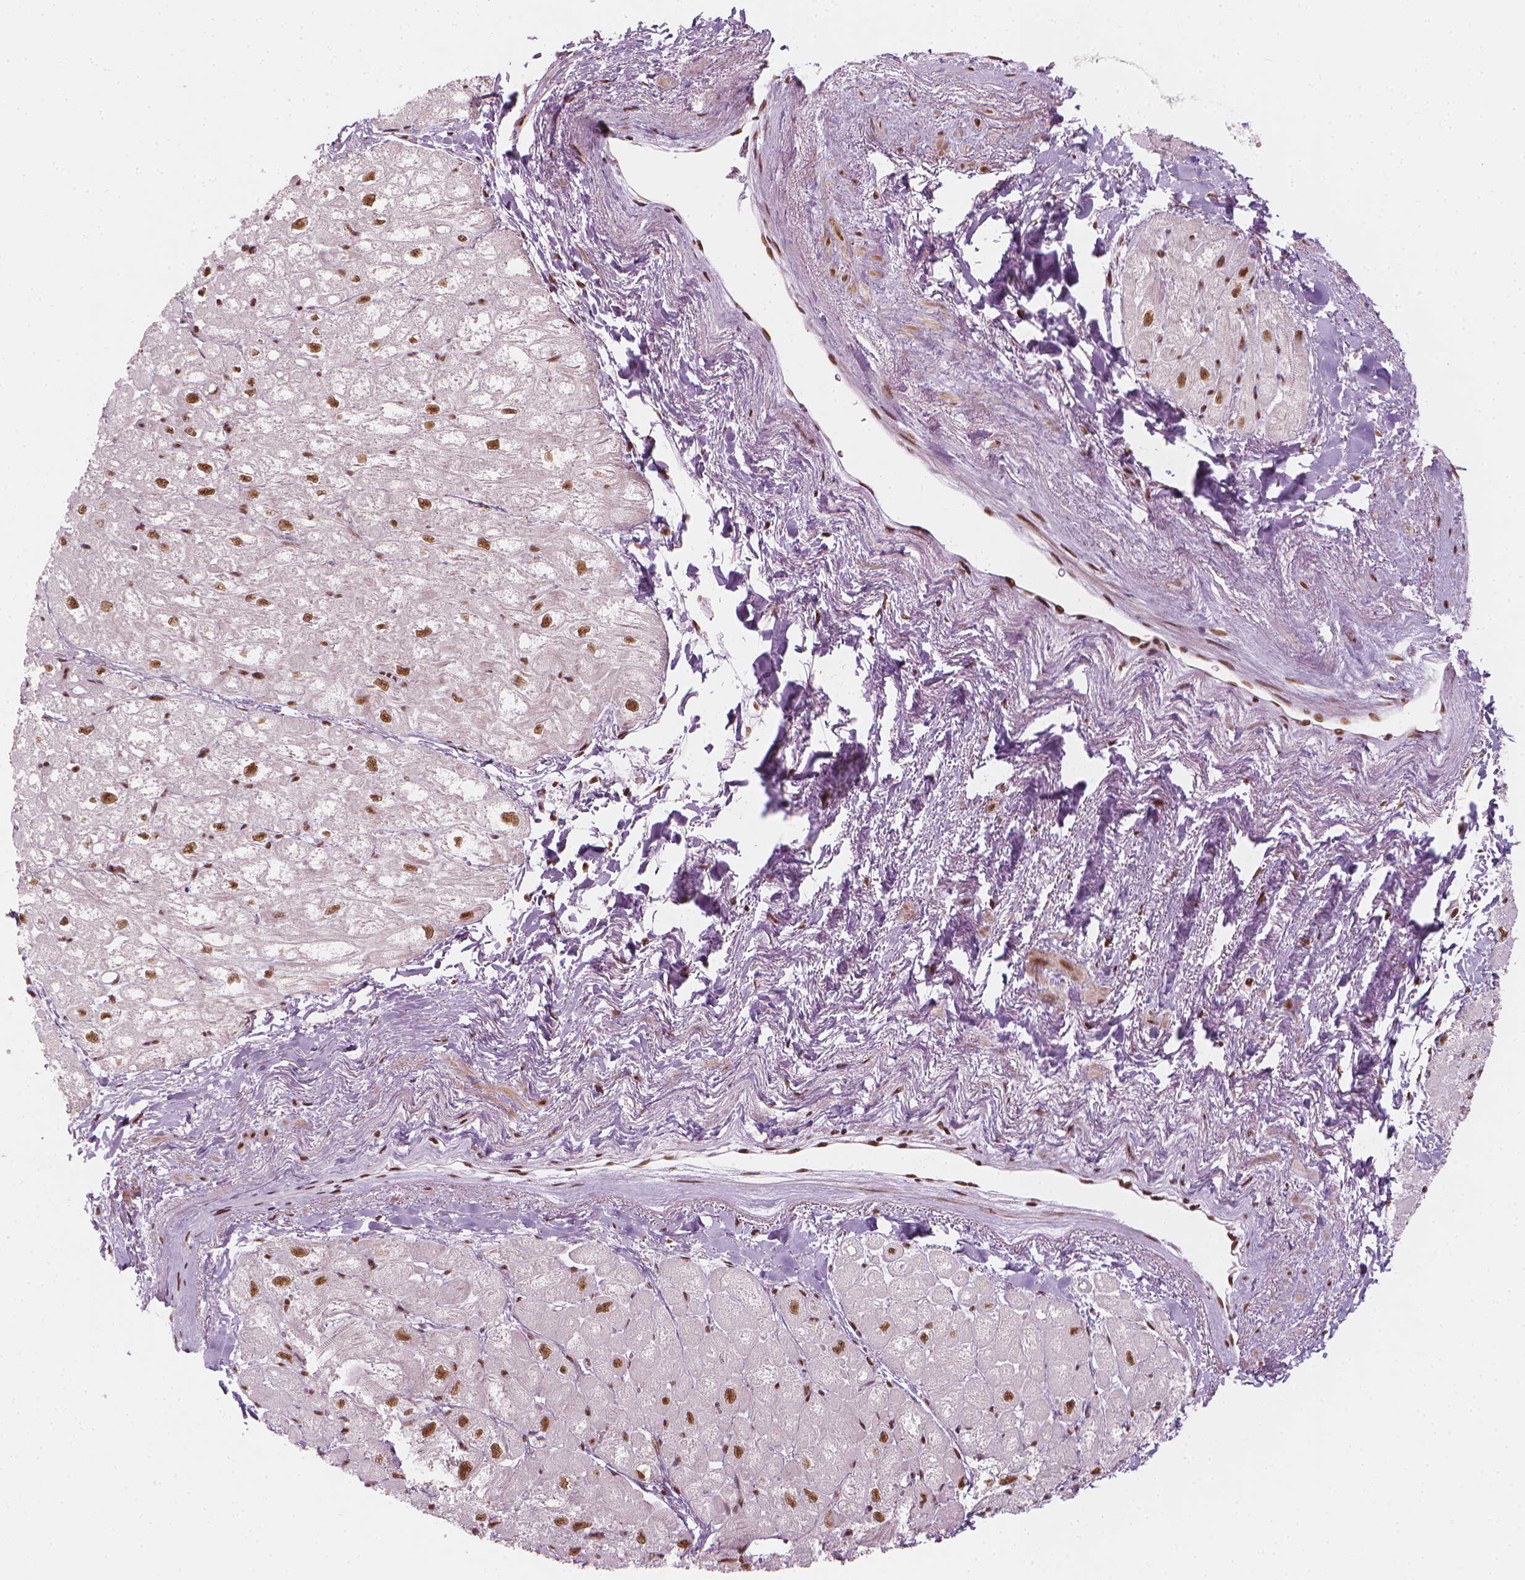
{"staining": {"intensity": "moderate", "quantity": ">75%", "location": "nuclear"}, "tissue": "heart muscle", "cell_type": "Cardiomyocytes", "image_type": "normal", "snomed": [{"axis": "morphology", "description": "Normal tissue, NOS"}, {"axis": "topography", "description": "Heart"}], "caption": "Immunohistochemistry (IHC) photomicrograph of normal human heart muscle stained for a protein (brown), which exhibits medium levels of moderate nuclear staining in about >75% of cardiomyocytes.", "gene": "ELF2", "patient": {"sex": "female", "age": 69}}